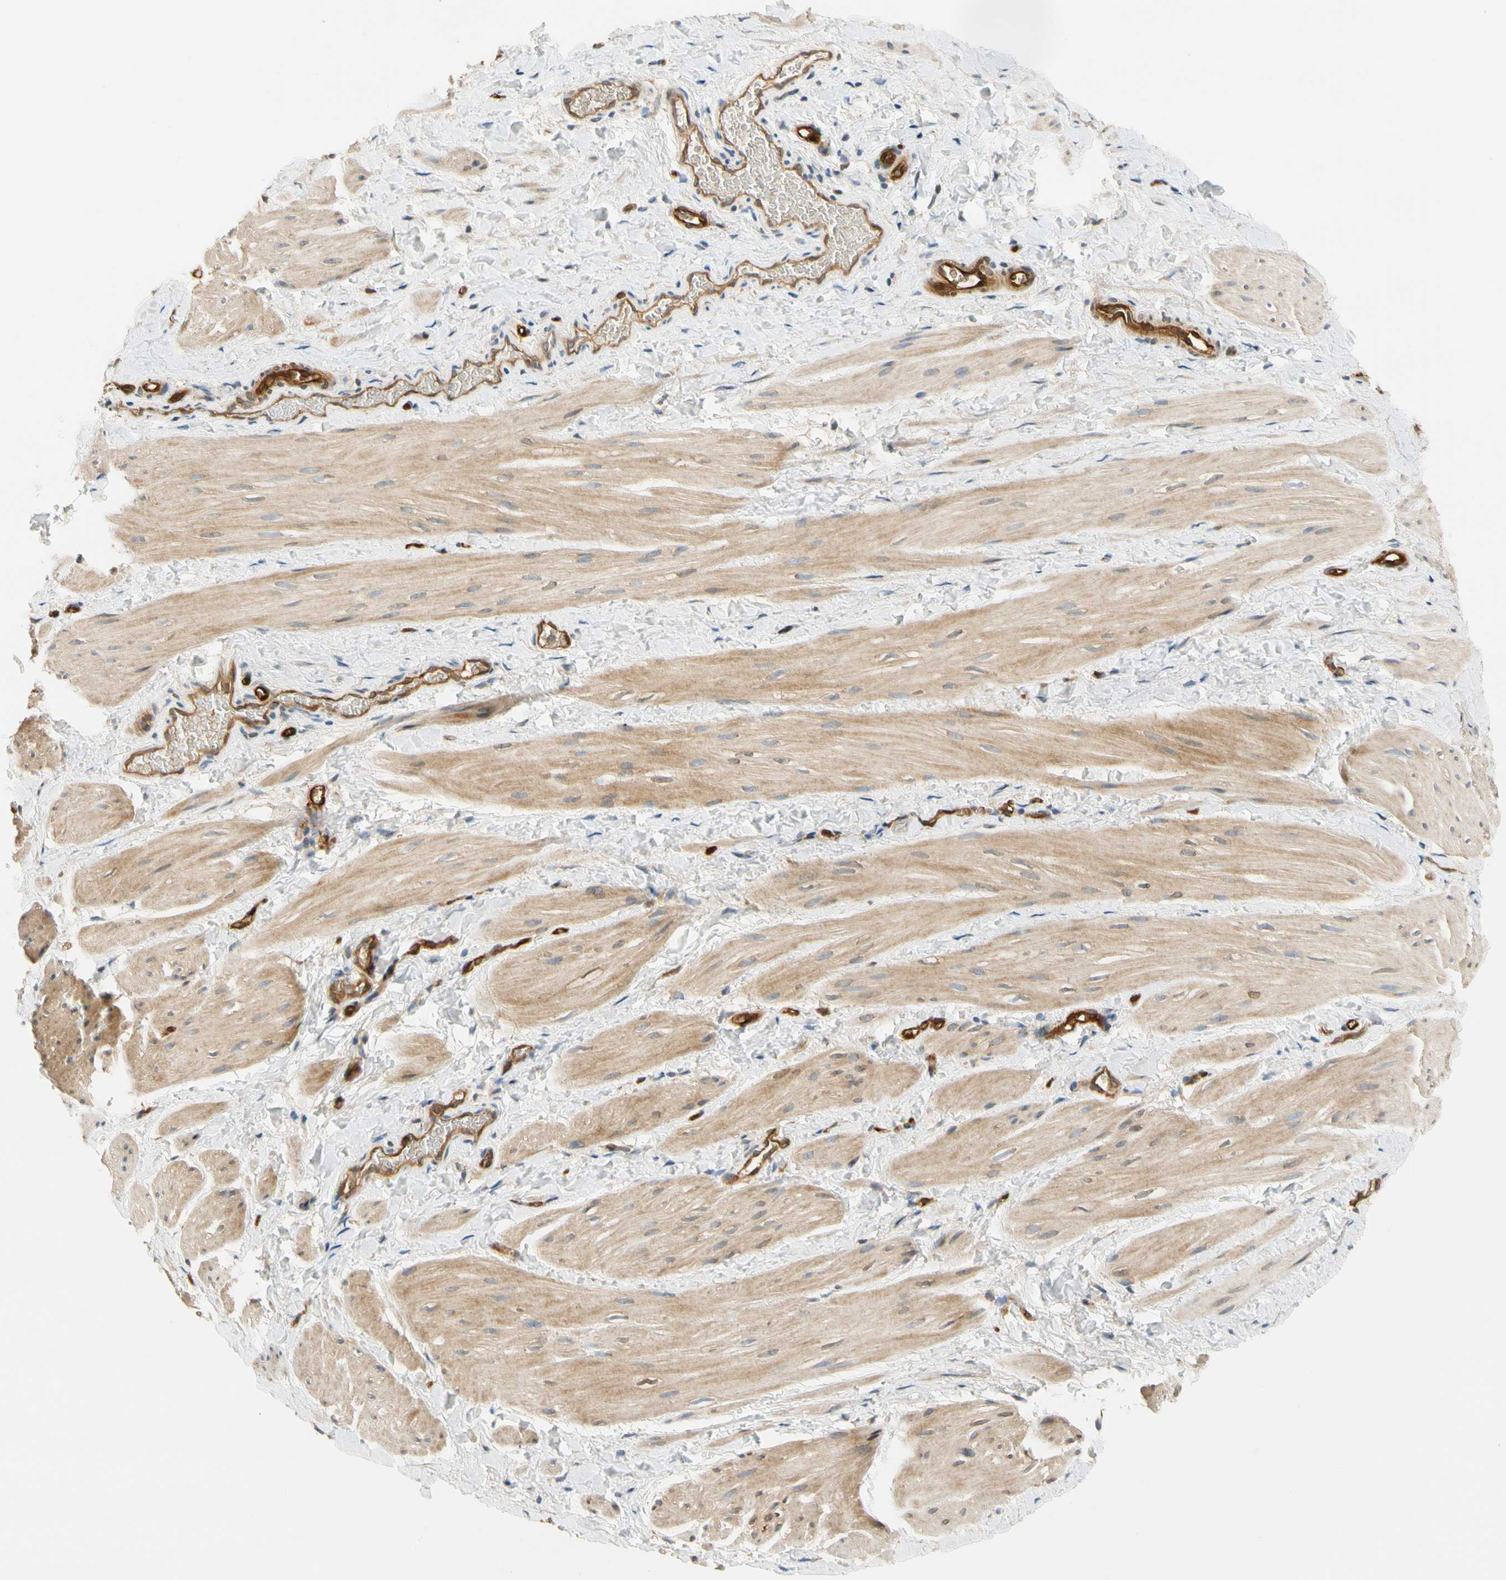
{"staining": {"intensity": "moderate", "quantity": ">75%", "location": "cytoplasmic/membranous"}, "tissue": "smooth muscle", "cell_type": "Smooth muscle cells", "image_type": "normal", "snomed": [{"axis": "morphology", "description": "Normal tissue, NOS"}, {"axis": "topography", "description": "Smooth muscle"}], "caption": "DAB (3,3'-diaminobenzidine) immunohistochemical staining of benign smooth muscle shows moderate cytoplasmic/membranous protein staining in approximately >75% of smooth muscle cells.", "gene": "PARP14", "patient": {"sex": "male", "age": 16}}